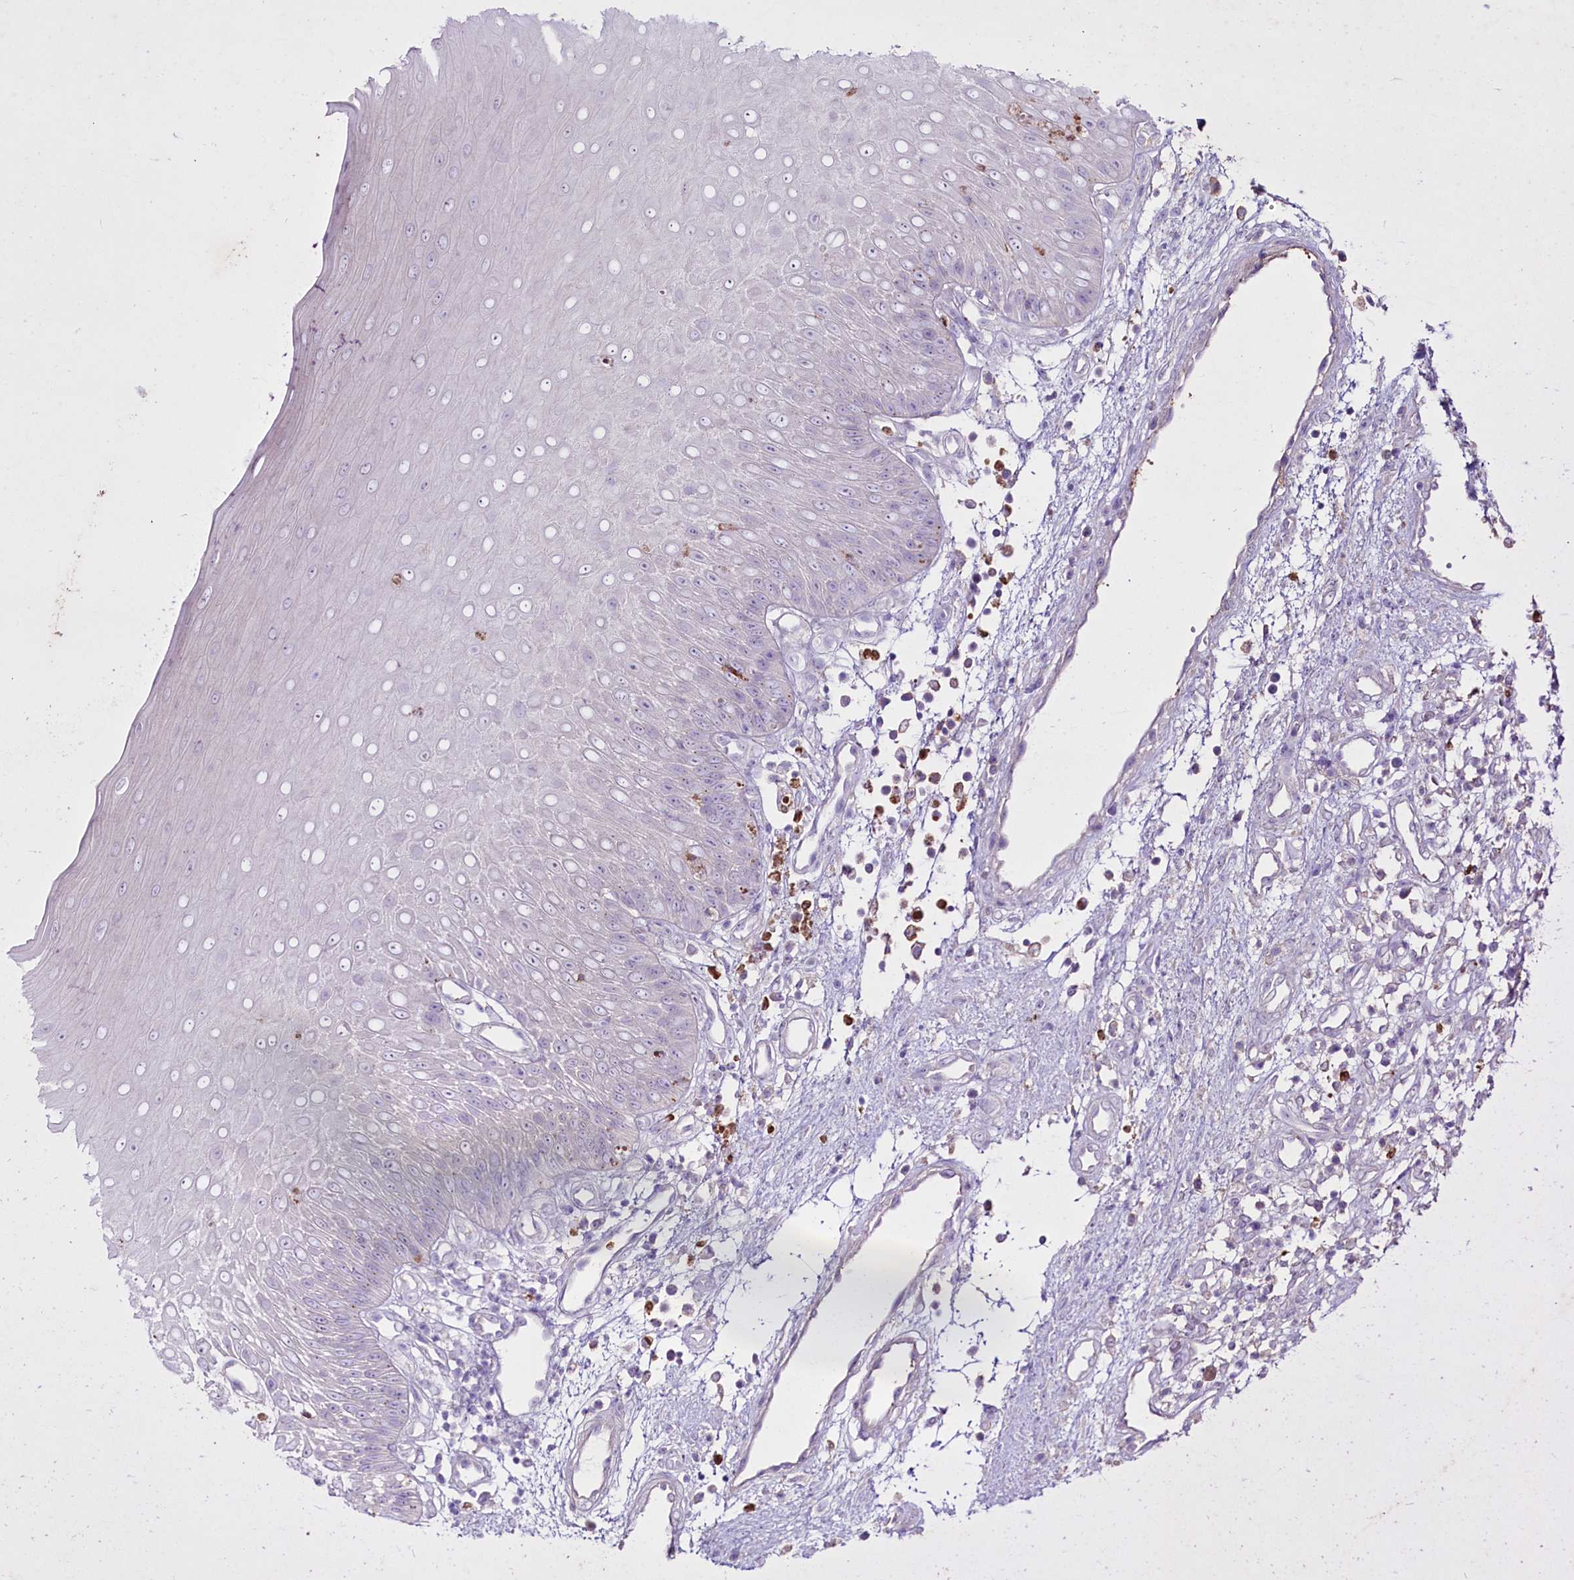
{"staining": {"intensity": "negative", "quantity": "none", "location": "none"}, "tissue": "oral mucosa", "cell_type": "Squamous epithelial cells", "image_type": "normal", "snomed": [{"axis": "morphology", "description": "Normal tissue, NOS"}, {"axis": "topography", "description": "Oral tissue"}], "caption": "Immunohistochemical staining of normal human oral mucosa exhibits no significant expression in squamous epithelial cells.", "gene": "FAM209B", "patient": {"sex": "female", "age": 13}}